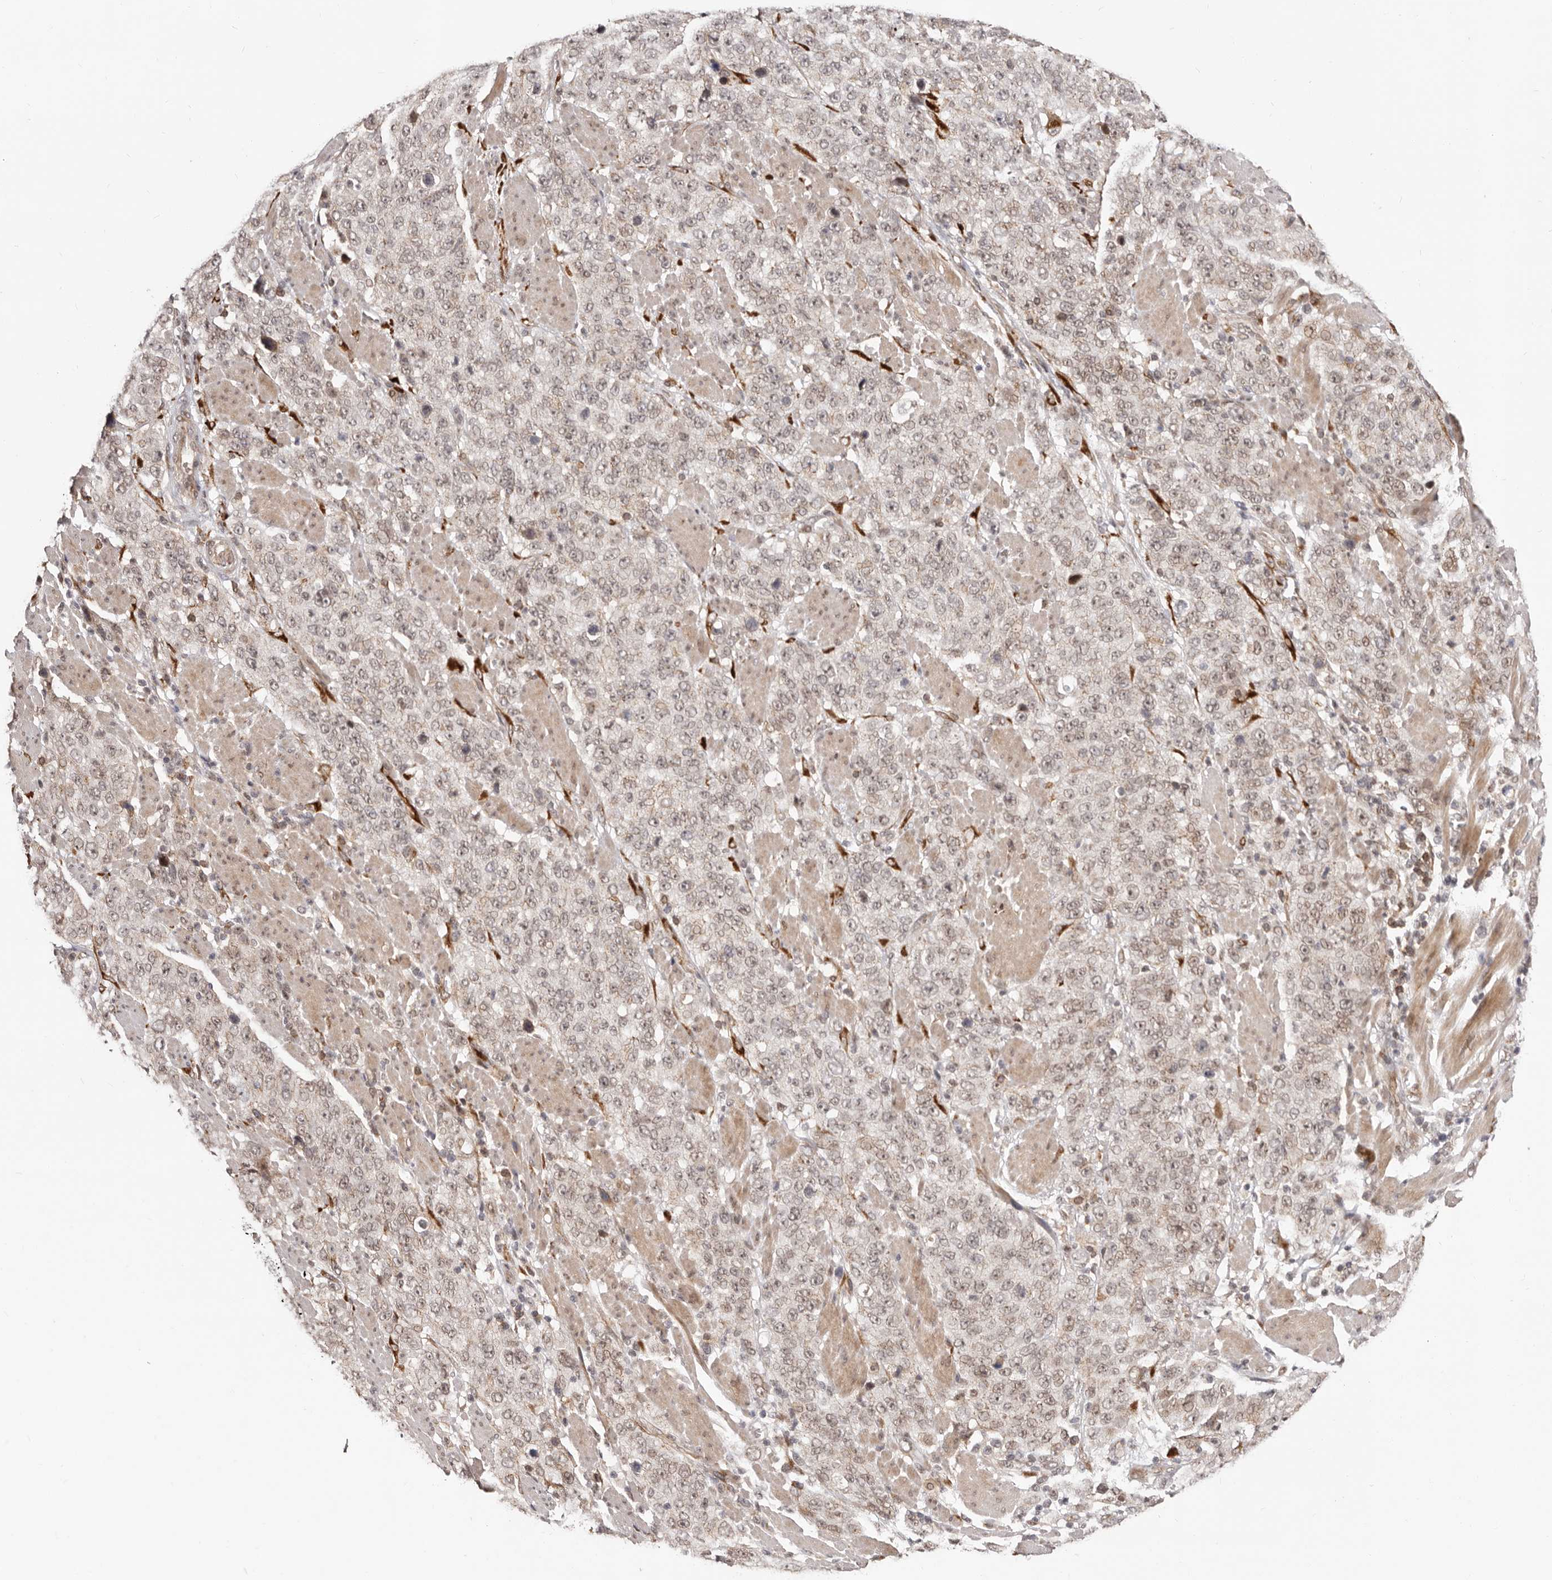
{"staining": {"intensity": "weak", "quantity": ">75%", "location": "nuclear"}, "tissue": "stomach cancer", "cell_type": "Tumor cells", "image_type": "cancer", "snomed": [{"axis": "morphology", "description": "Adenocarcinoma, NOS"}, {"axis": "topography", "description": "Stomach"}], "caption": "Immunohistochemical staining of stomach cancer demonstrates low levels of weak nuclear staining in approximately >75% of tumor cells.", "gene": "SRCAP", "patient": {"sex": "male", "age": 48}}